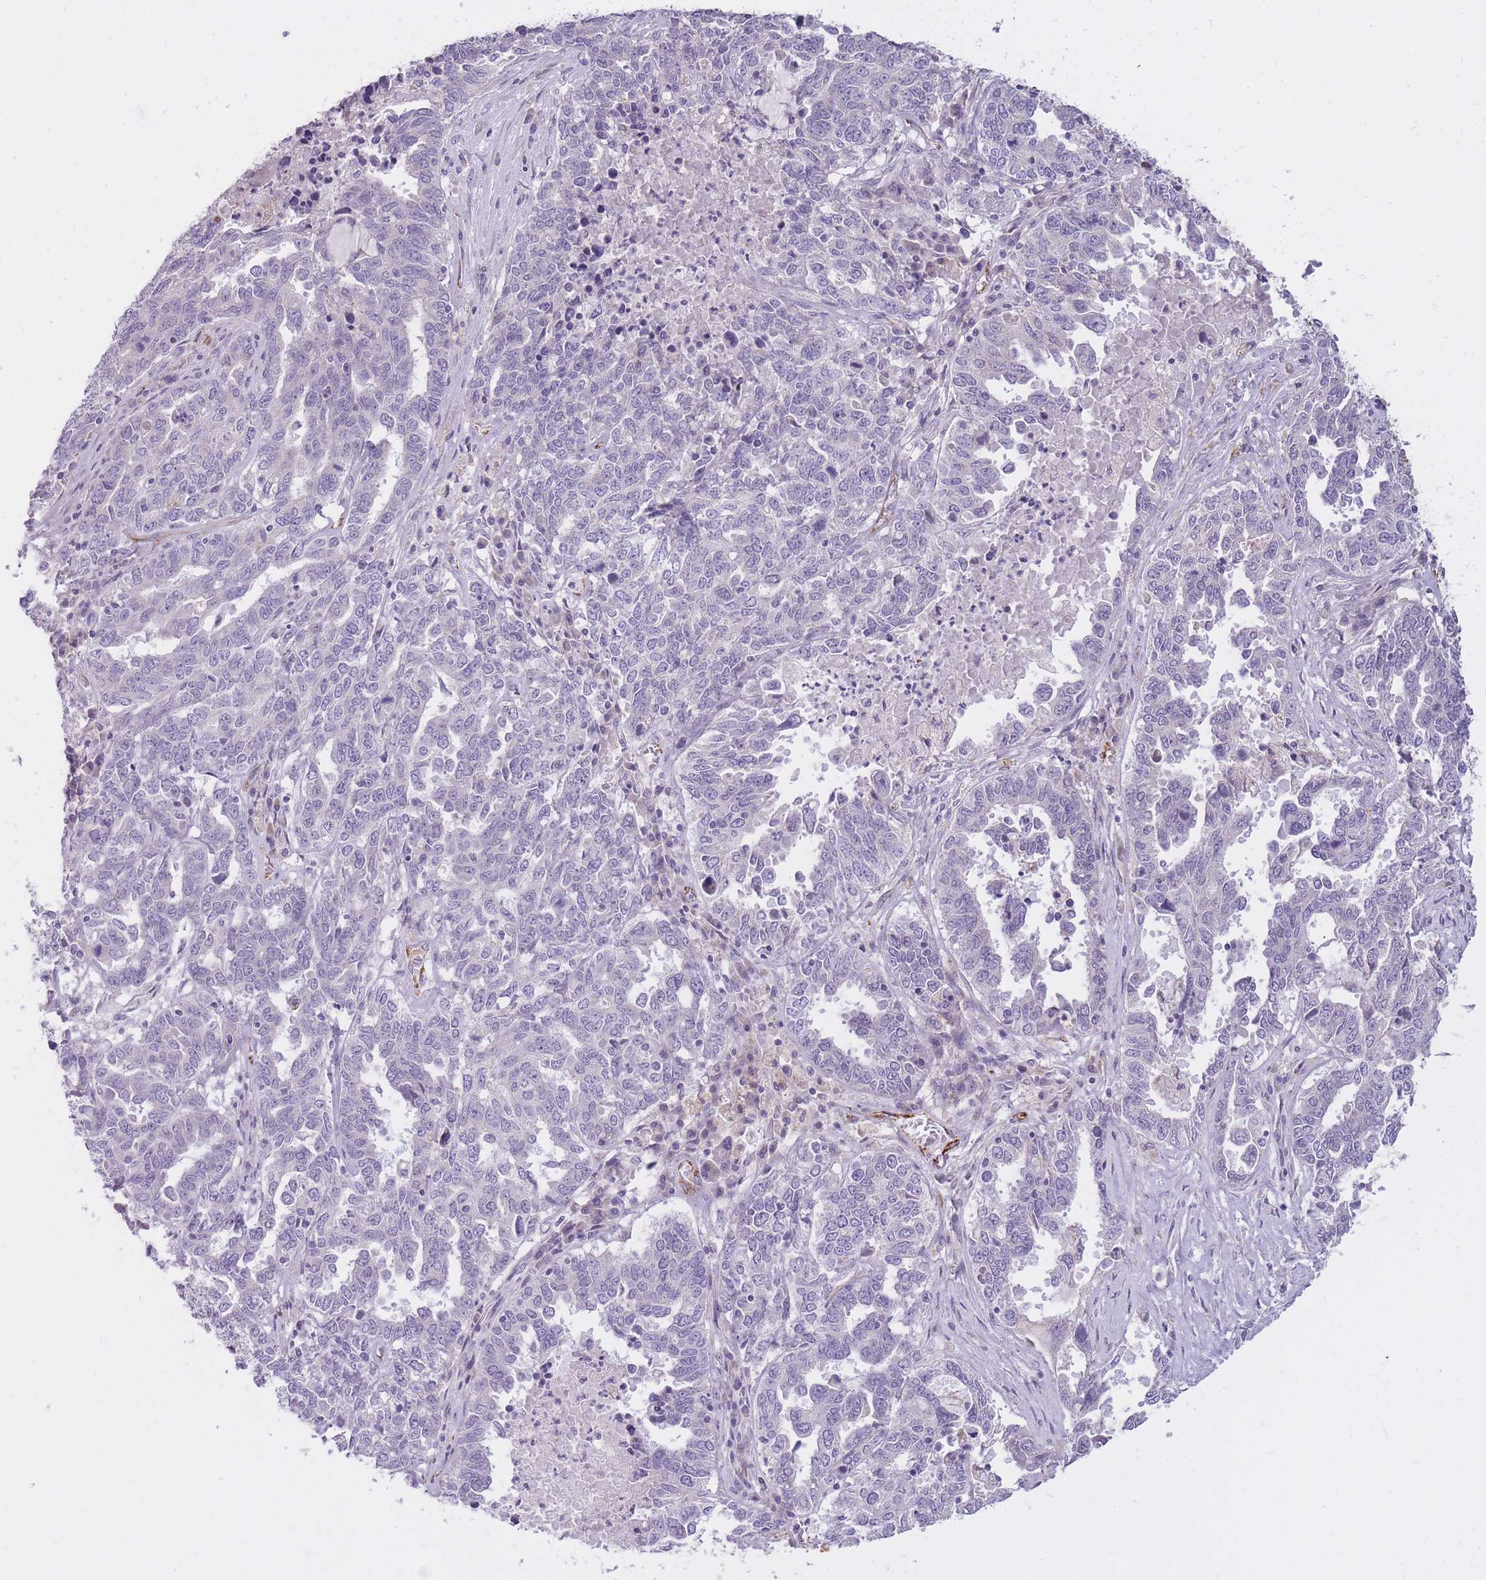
{"staining": {"intensity": "negative", "quantity": "none", "location": "none"}, "tissue": "ovarian cancer", "cell_type": "Tumor cells", "image_type": "cancer", "snomed": [{"axis": "morphology", "description": "Carcinoma, endometroid"}, {"axis": "topography", "description": "Ovary"}], "caption": "Histopathology image shows no significant protein expression in tumor cells of ovarian cancer (endometroid carcinoma).", "gene": "RNF170", "patient": {"sex": "female", "age": 62}}